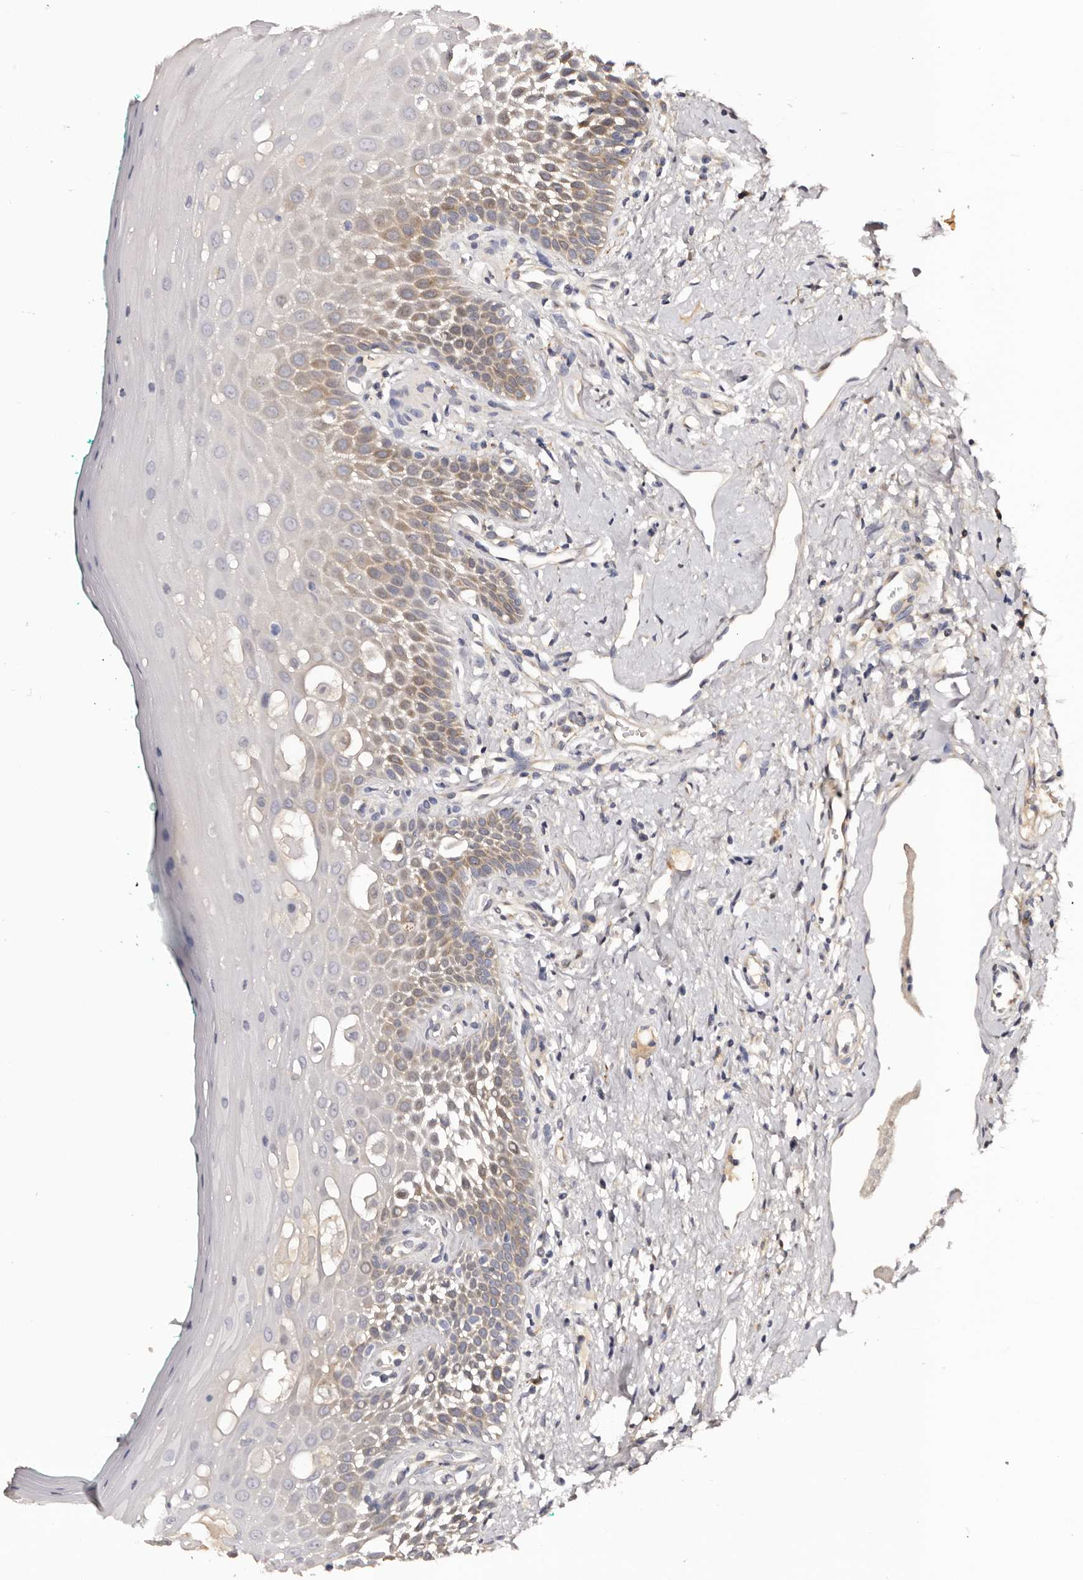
{"staining": {"intensity": "moderate", "quantity": "25%-75%", "location": "cytoplasmic/membranous"}, "tissue": "oral mucosa", "cell_type": "Squamous epithelial cells", "image_type": "normal", "snomed": [{"axis": "morphology", "description": "Normal tissue, NOS"}, {"axis": "topography", "description": "Oral tissue"}], "caption": "Immunohistochemistry of unremarkable oral mucosa displays medium levels of moderate cytoplasmic/membranous positivity in approximately 25%-75% of squamous epithelial cells. (DAB (3,3'-diaminobenzidine) = brown stain, brightfield microscopy at high magnification).", "gene": "LTV1", "patient": {"sex": "female", "age": 70}}